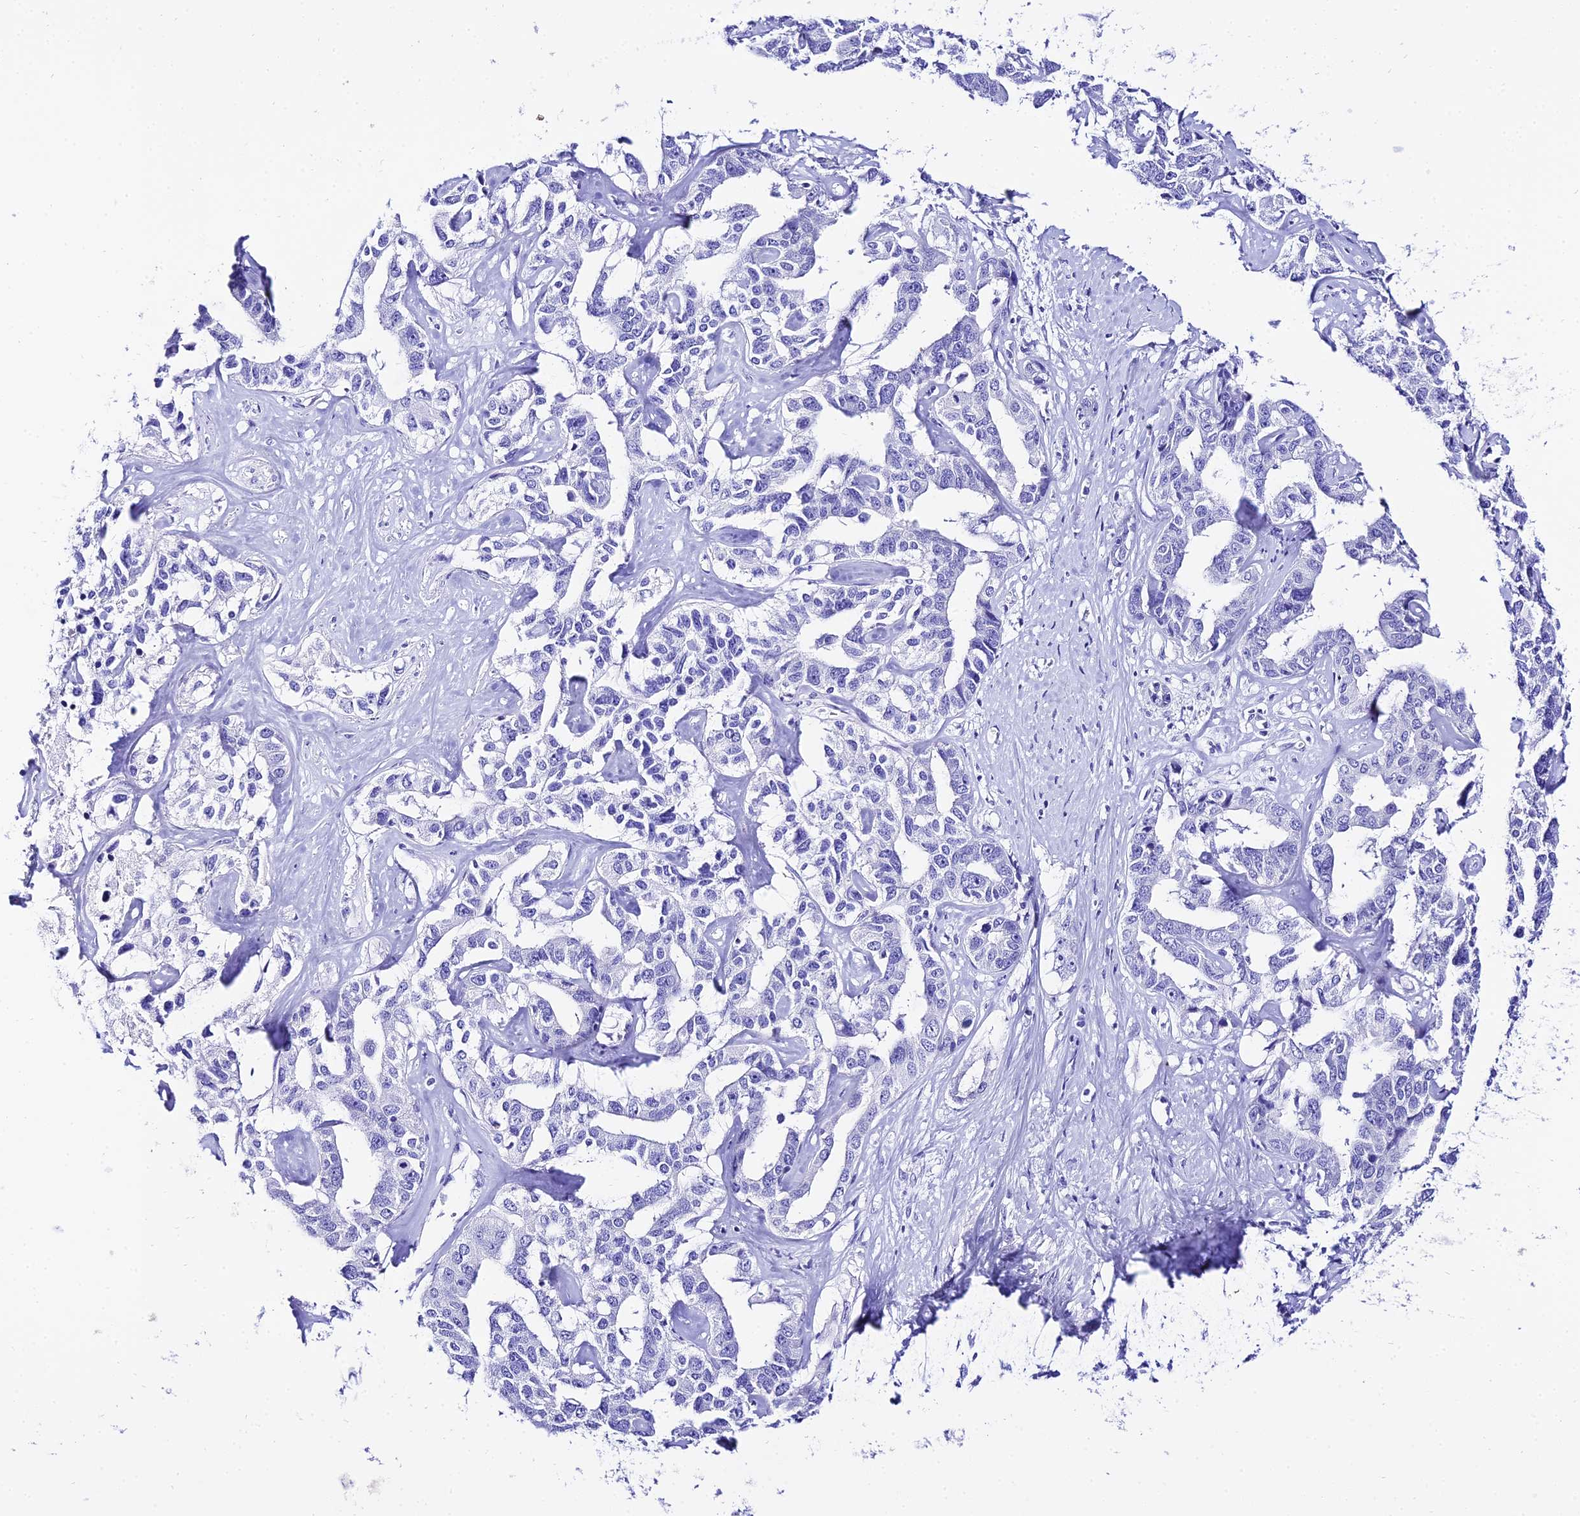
{"staining": {"intensity": "negative", "quantity": "none", "location": "none"}, "tissue": "liver cancer", "cell_type": "Tumor cells", "image_type": "cancer", "snomed": [{"axis": "morphology", "description": "Cholangiocarcinoma"}, {"axis": "topography", "description": "Liver"}], "caption": "The micrograph displays no staining of tumor cells in liver cholangiocarcinoma.", "gene": "TRMT44", "patient": {"sex": "male", "age": 59}}